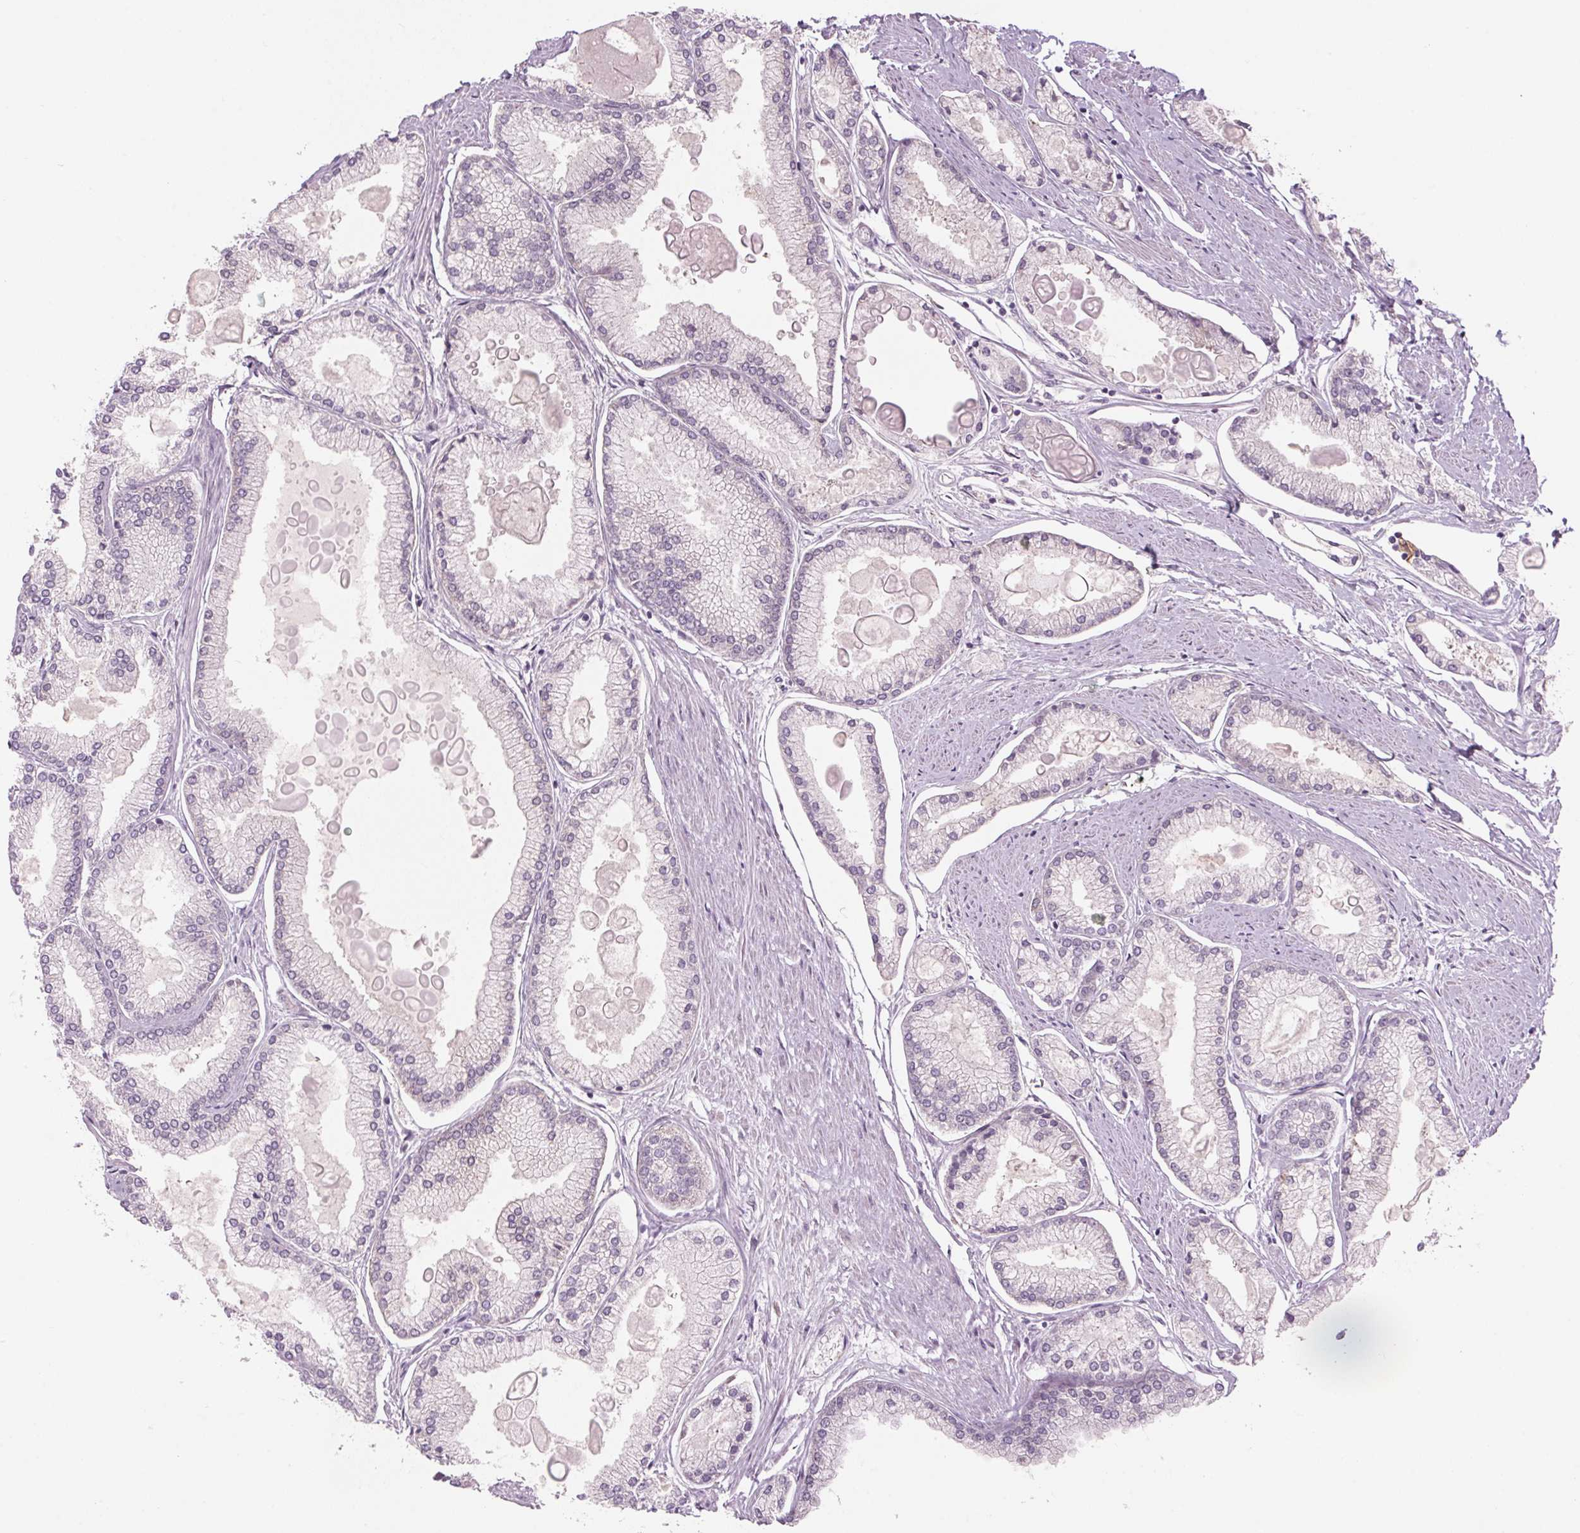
{"staining": {"intensity": "negative", "quantity": "none", "location": "none"}, "tissue": "prostate cancer", "cell_type": "Tumor cells", "image_type": "cancer", "snomed": [{"axis": "morphology", "description": "Adenocarcinoma, High grade"}, {"axis": "topography", "description": "Prostate"}], "caption": "Prostate cancer was stained to show a protein in brown. There is no significant positivity in tumor cells.", "gene": "GNMT", "patient": {"sex": "male", "age": 68}}